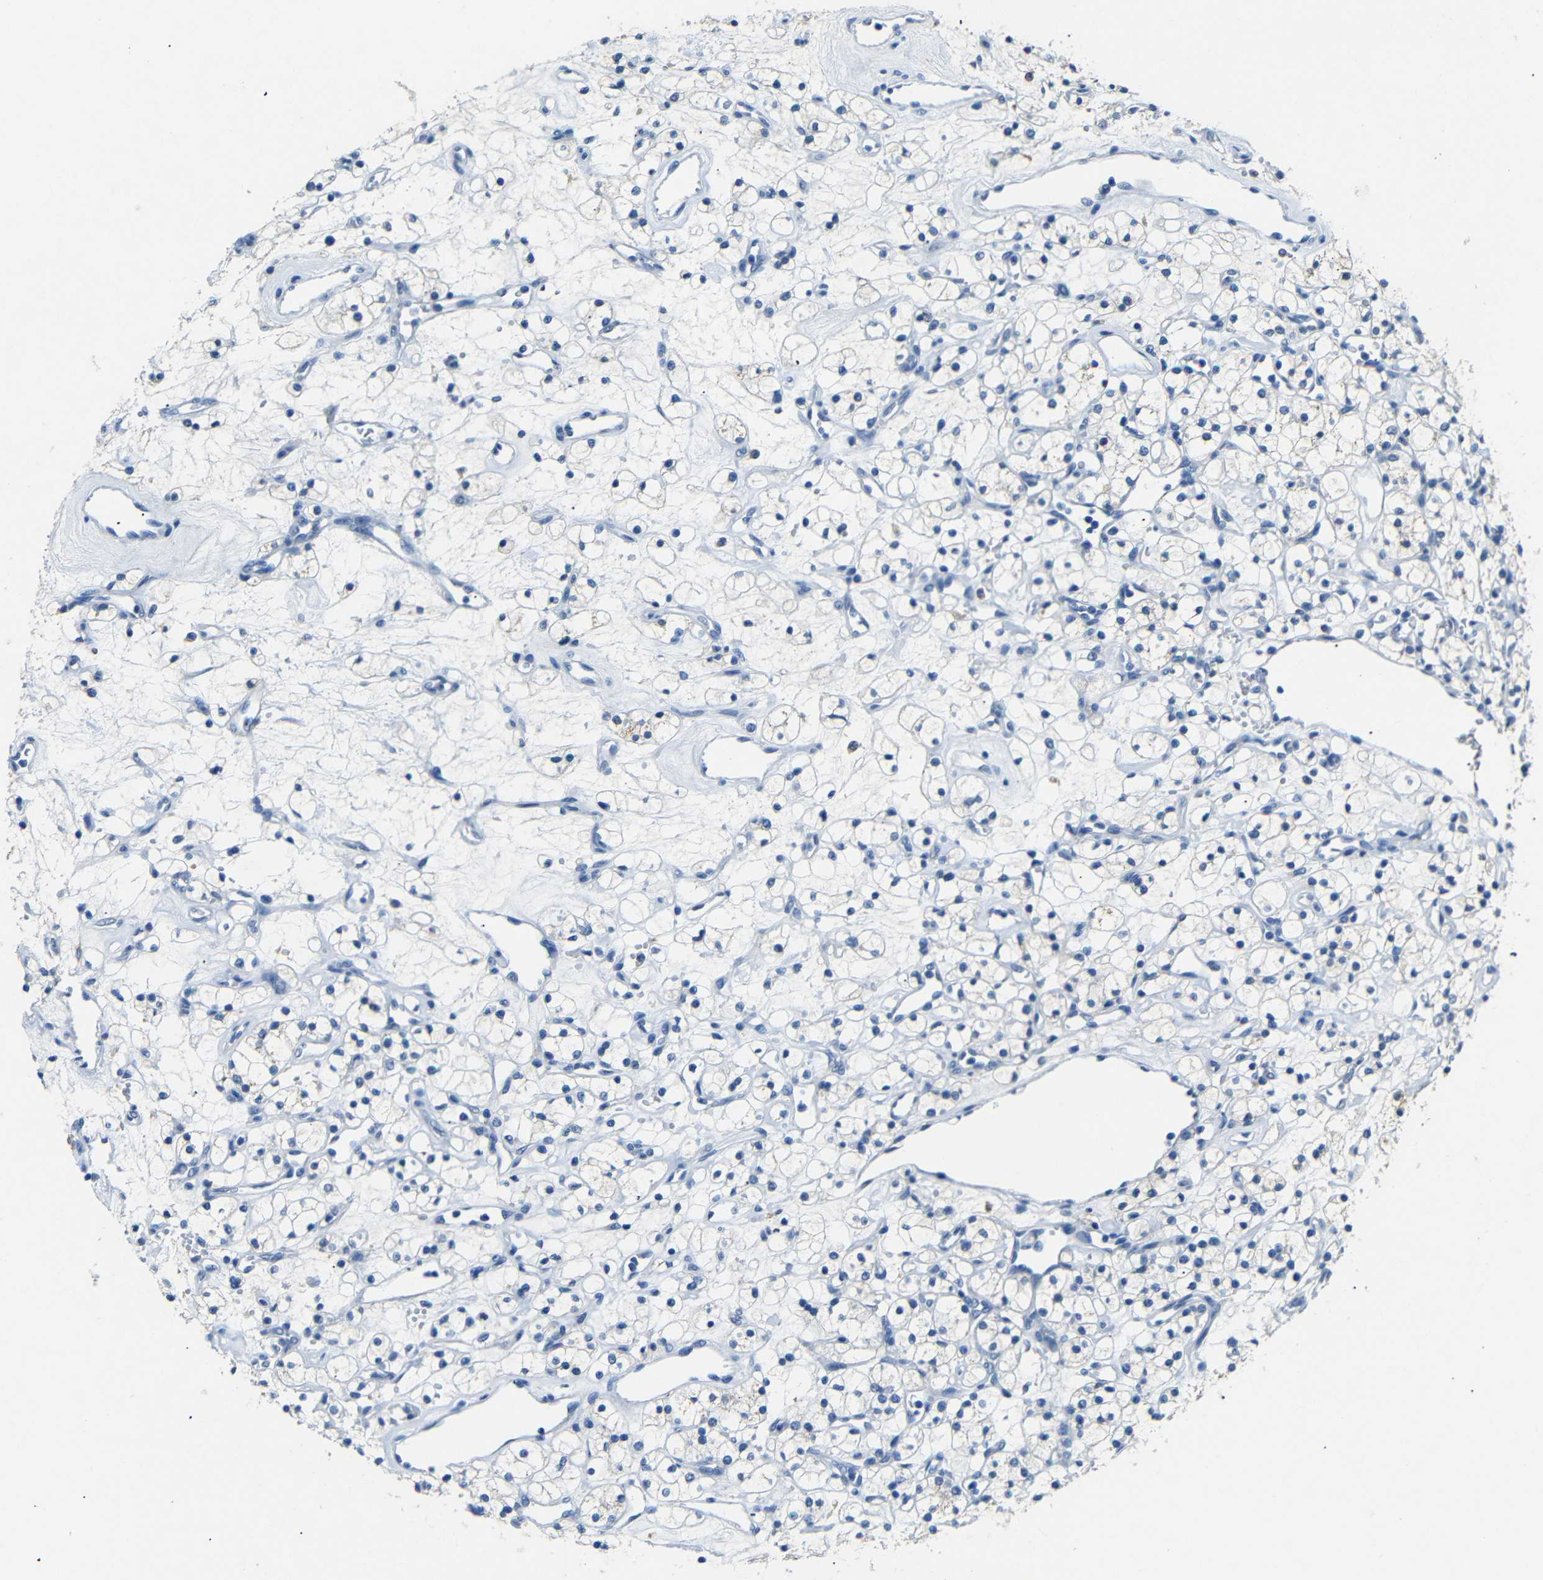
{"staining": {"intensity": "weak", "quantity": "<25%", "location": "cytoplasmic/membranous"}, "tissue": "renal cancer", "cell_type": "Tumor cells", "image_type": "cancer", "snomed": [{"axis": "morphology", "description": "Adenocarcinoma, NOS"}, {"axis": "topography", "description": "Kidney"}], "caption": "This is a histopathology image of IHC staining of renal cancer, which shows no staining in tumor cells.", "gene": "INCENP", "patient": {"sex": "female", "age": 60}}